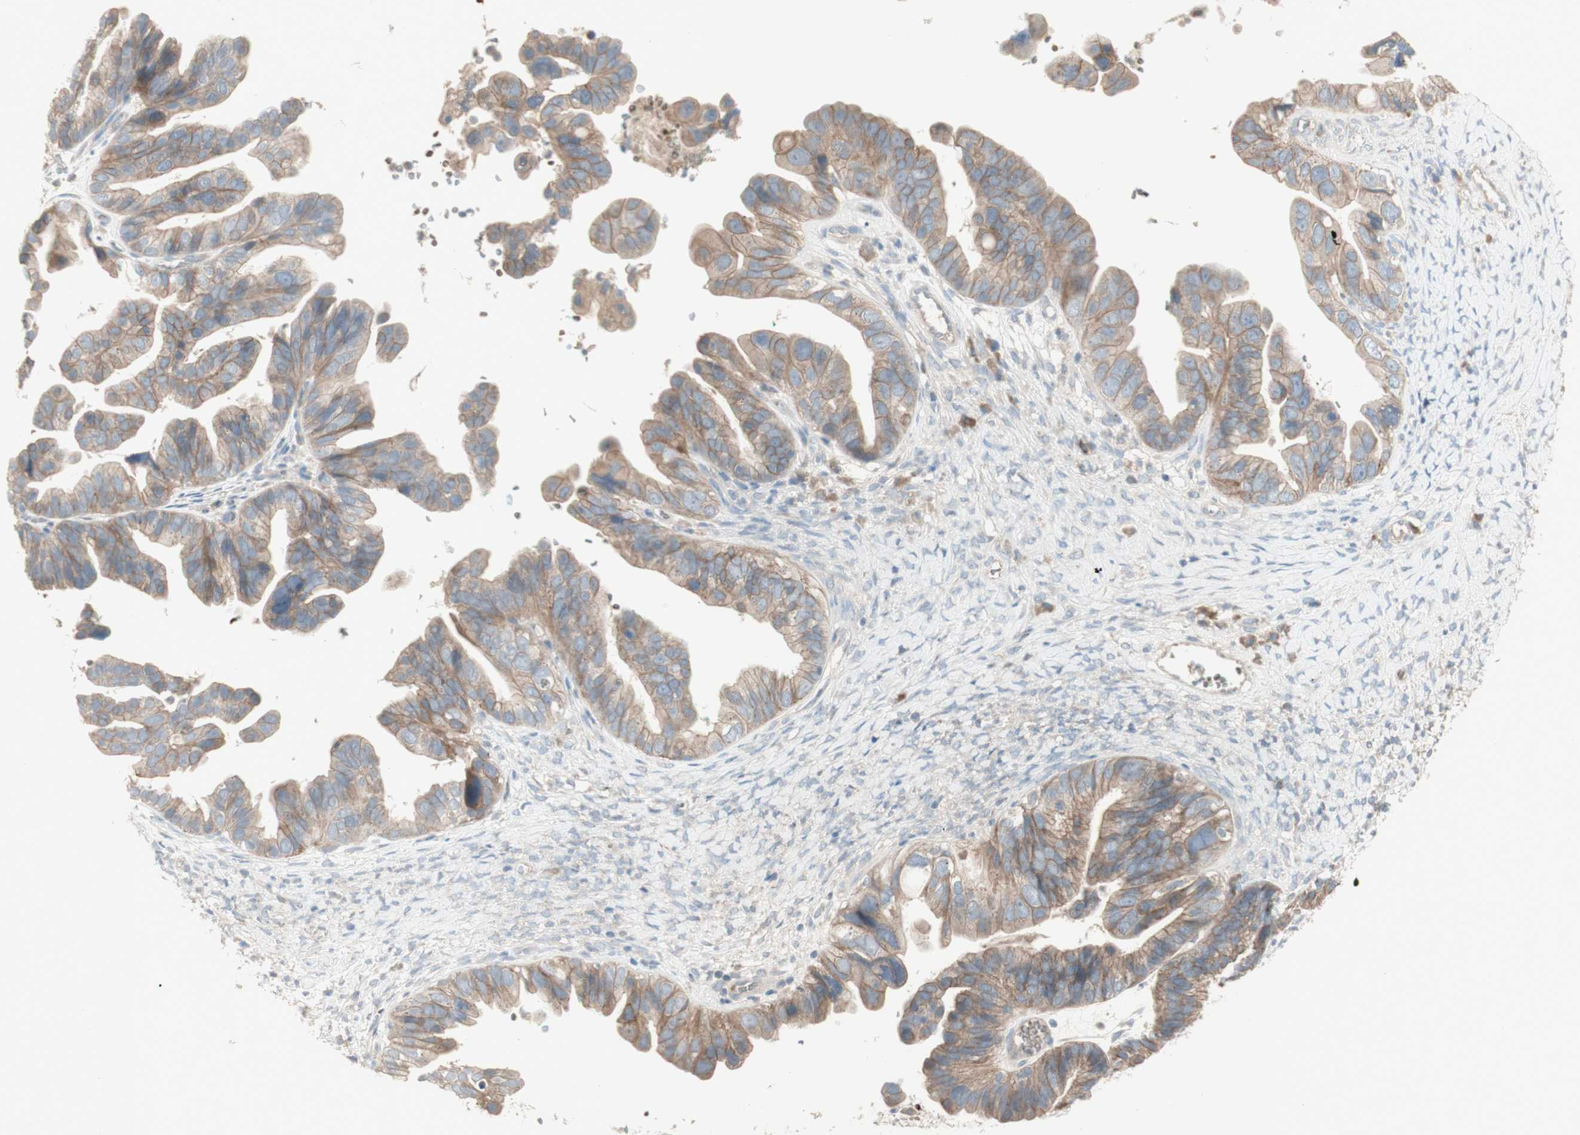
{"staining": {"intensity": "moderate", "quantity": ">75%", "location": "cytoplasmic/membranous"}, "tissue": "ovarian cancer", "cell_type": "Tumor cells", "image_type": "cancer", "snomed": [{"axis": "morphology", "description": "Cystadenocarcinoma, serous, NOS"}, {"axis": "topography", "description": "Ovary"}], "caption": "Immunohistochemical staining of ovarian serous cystadenocarcinoma displays medium levels of moderate cytoplasmic/membranous protein staining in about >75% of tumor cells. (DAB (3,3'-diaminobenzidine) IHC, brown staining for protein, blue staining for nuclei).", "gene": "PTGER4", "patient": {"sex": "female", "age": 56}}